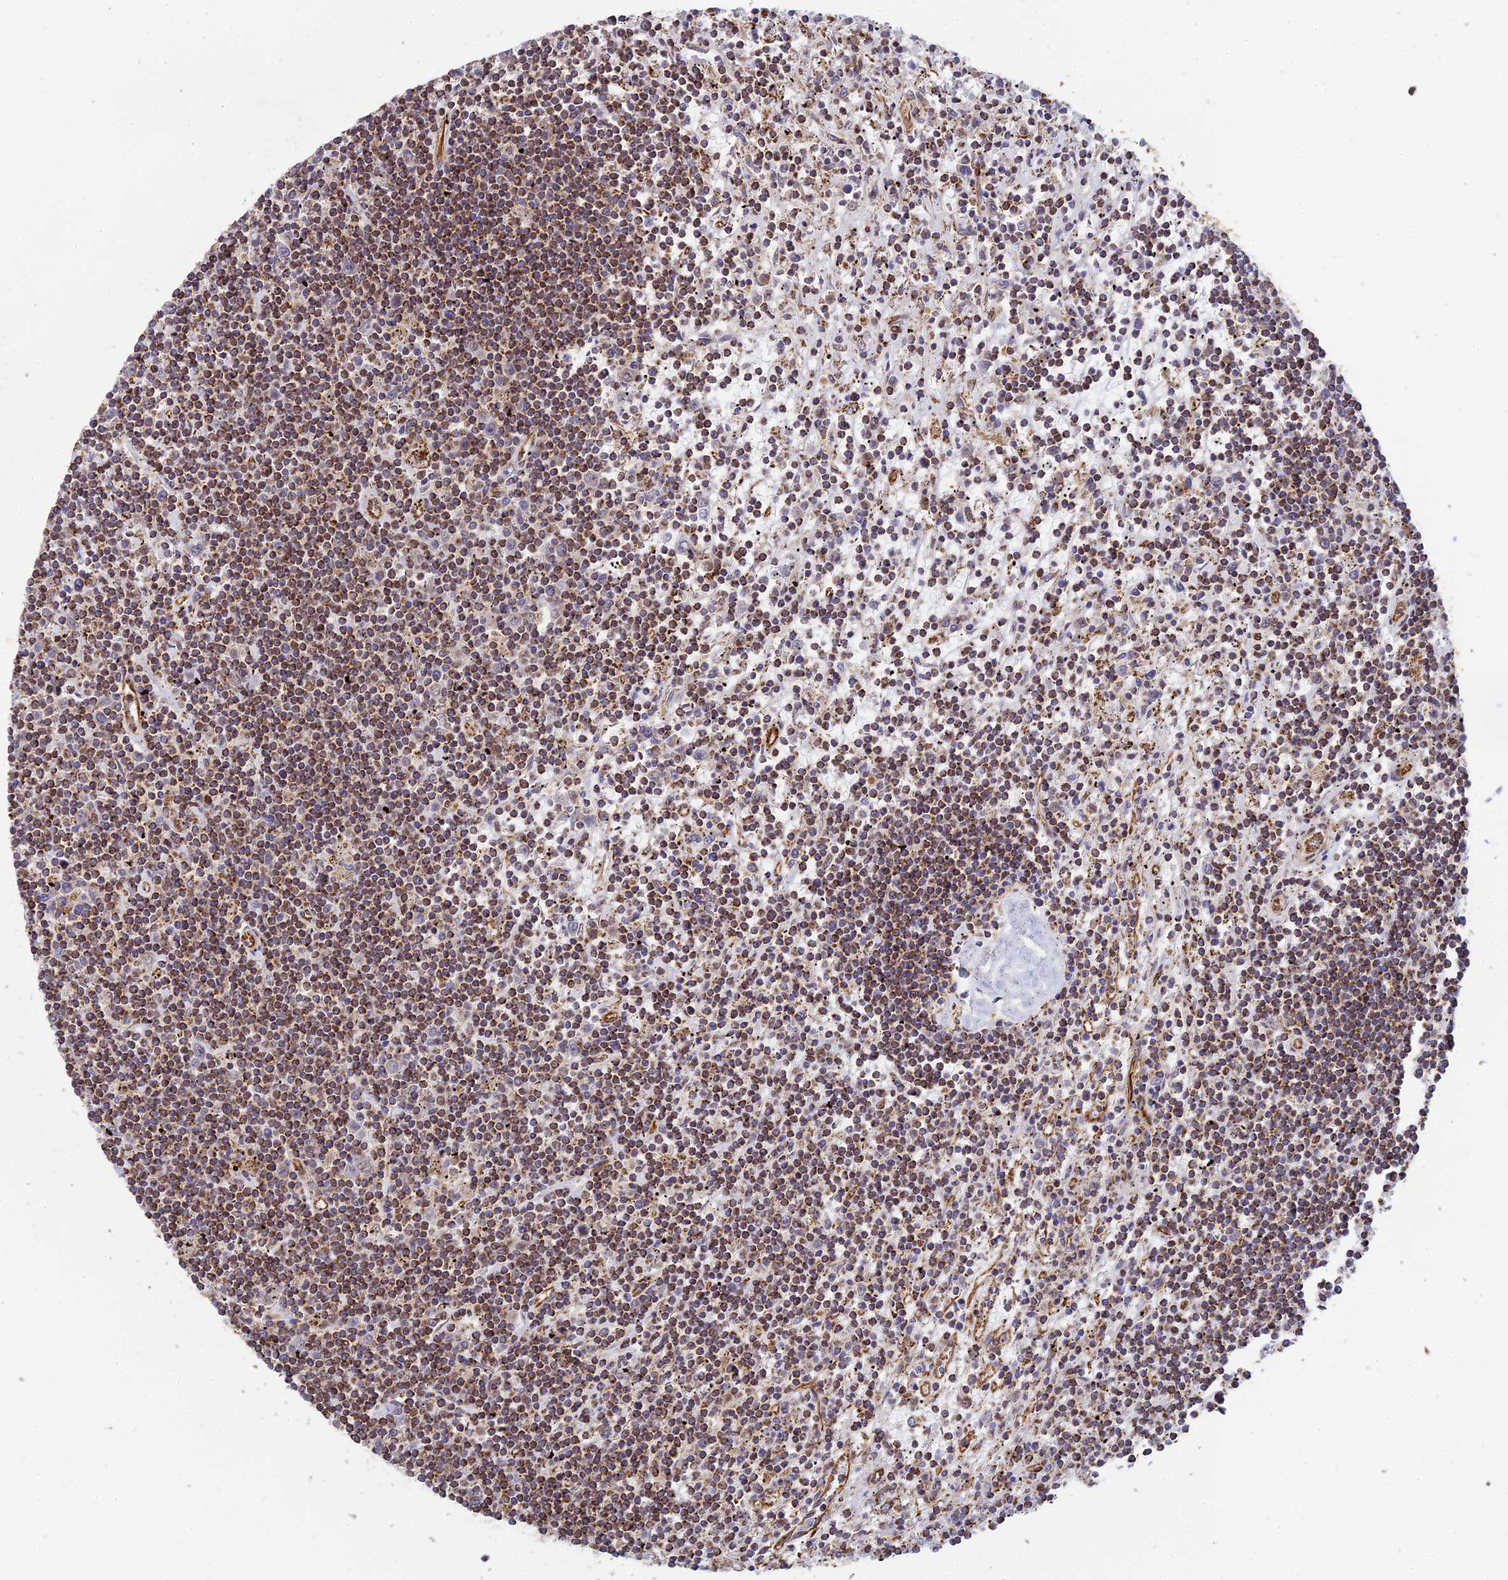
{"staining": {"intensity": "moderate", "quantity": ">75%", "location": "cytoplasmic/membranous"}, "tissue": "lymphoma", "cell_type": "Tumor cells", "image_type": "cancer", "snomed": [{"axis": "morphology", "description": "Malignant lymphoma, non-Hodgkin's type, Low grade"}, {"axis": "topography", "description": "Spleen"}], "caption": "This is an image of immunohistochemistry (IHC) staining of lymphoma, which shows moderate expression in the cytoplasmic/membranous of tumor cells.", "gene": "DSTYK", "patient": {"sex": "male", "age": 76}}